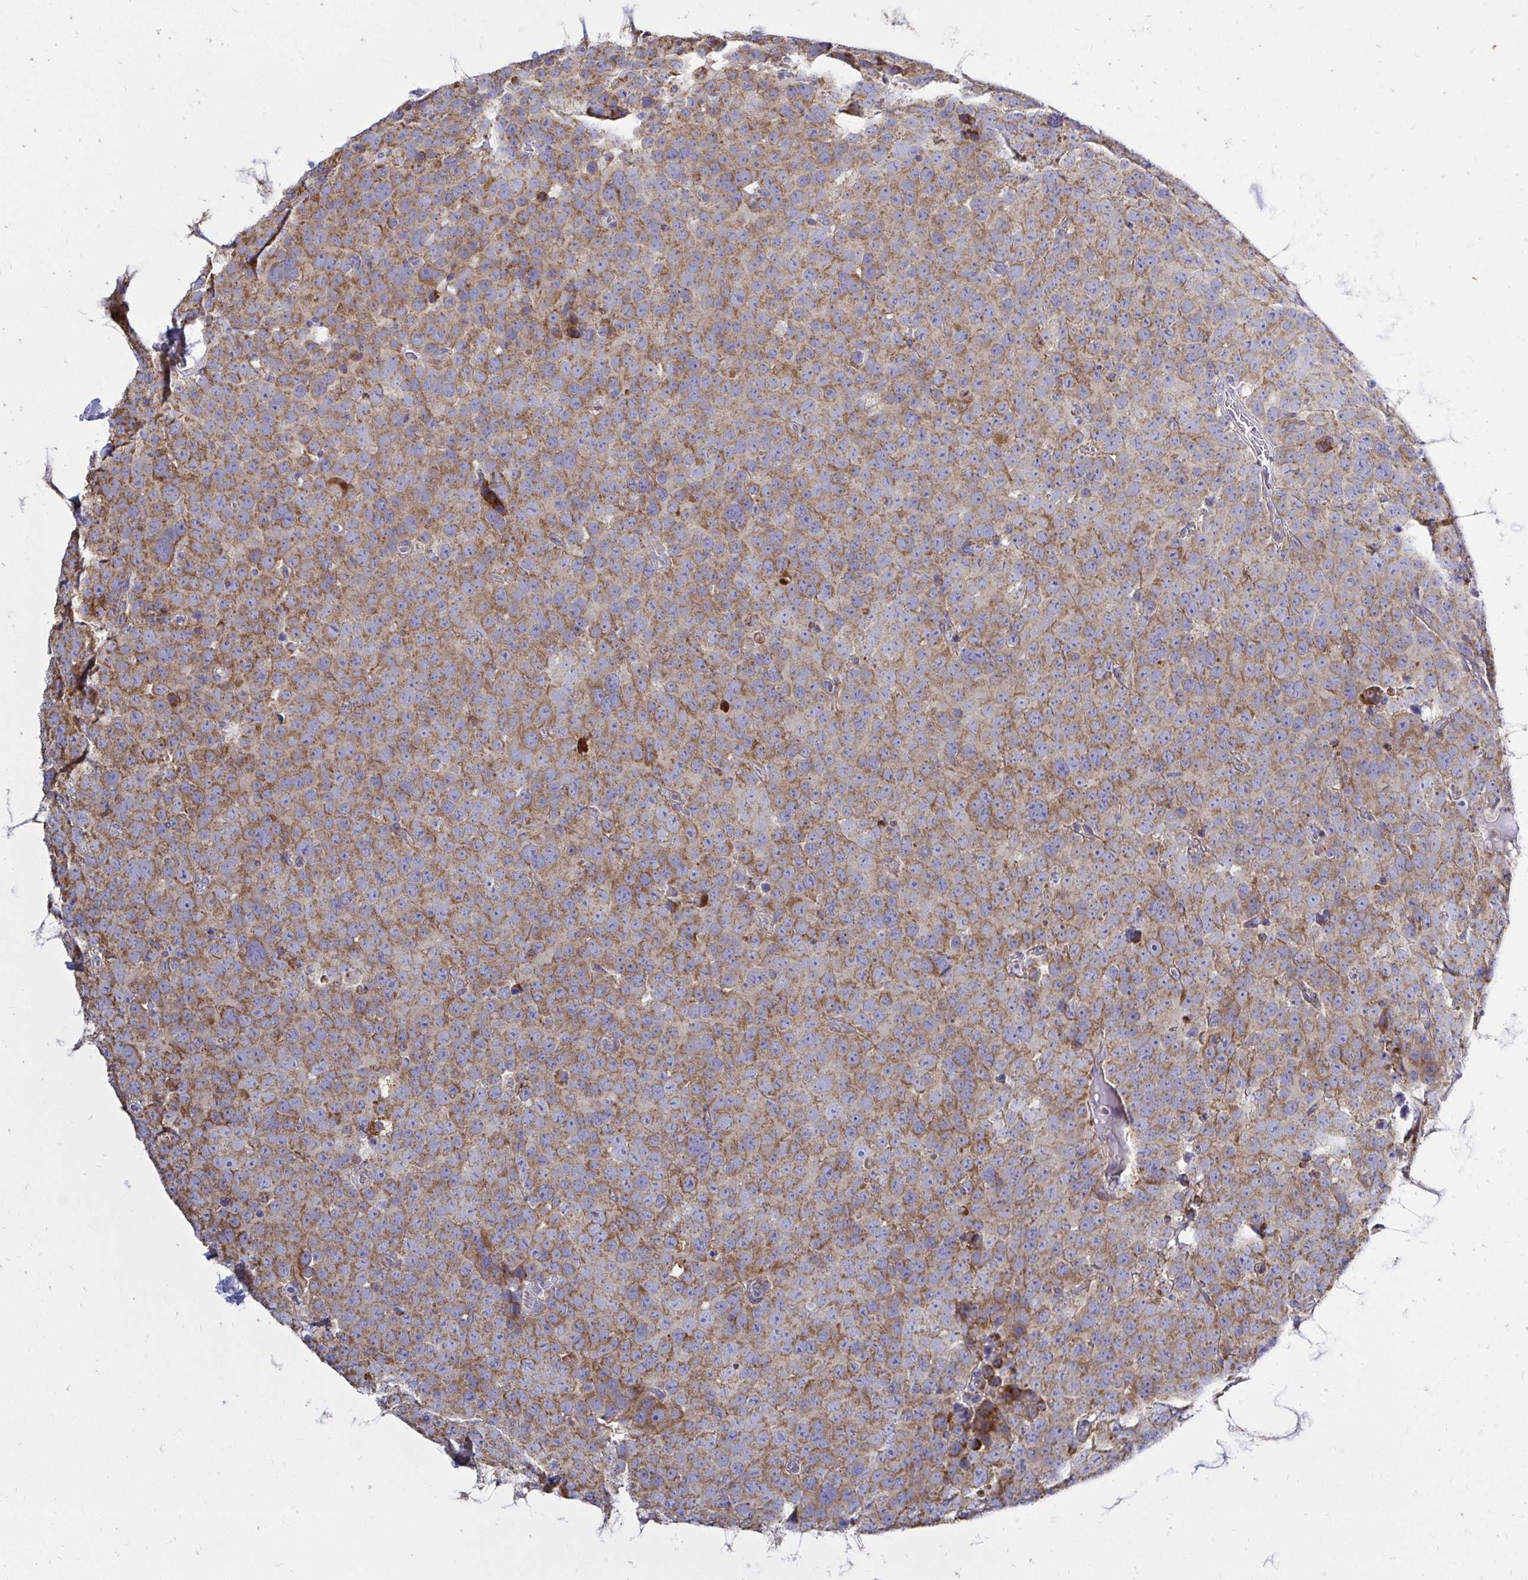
{"staining": {"intensity": "moderate", "quantity": ">75%", "location": "cytoplasmic/membranous"}, "tissue": "testis cancer", "cell_type": "Tumor cells", "image_type": "cancer", "snomed": [{"axis": "morphology", "description": "Seminoma, NOS"}, {"axis": "topography", "description": "Testis"}], "caption": "This photomicrograph shows testis seminoma stained with immunohistochemistry (IHC) to label a protein in brown. The cytoplasmic/membranous of tumor cells show moderate positivity for the protein. Nuclei are counter-stained blue.", "gene": "OR10R2", "patient": {"sex": "male", "age": 71}}